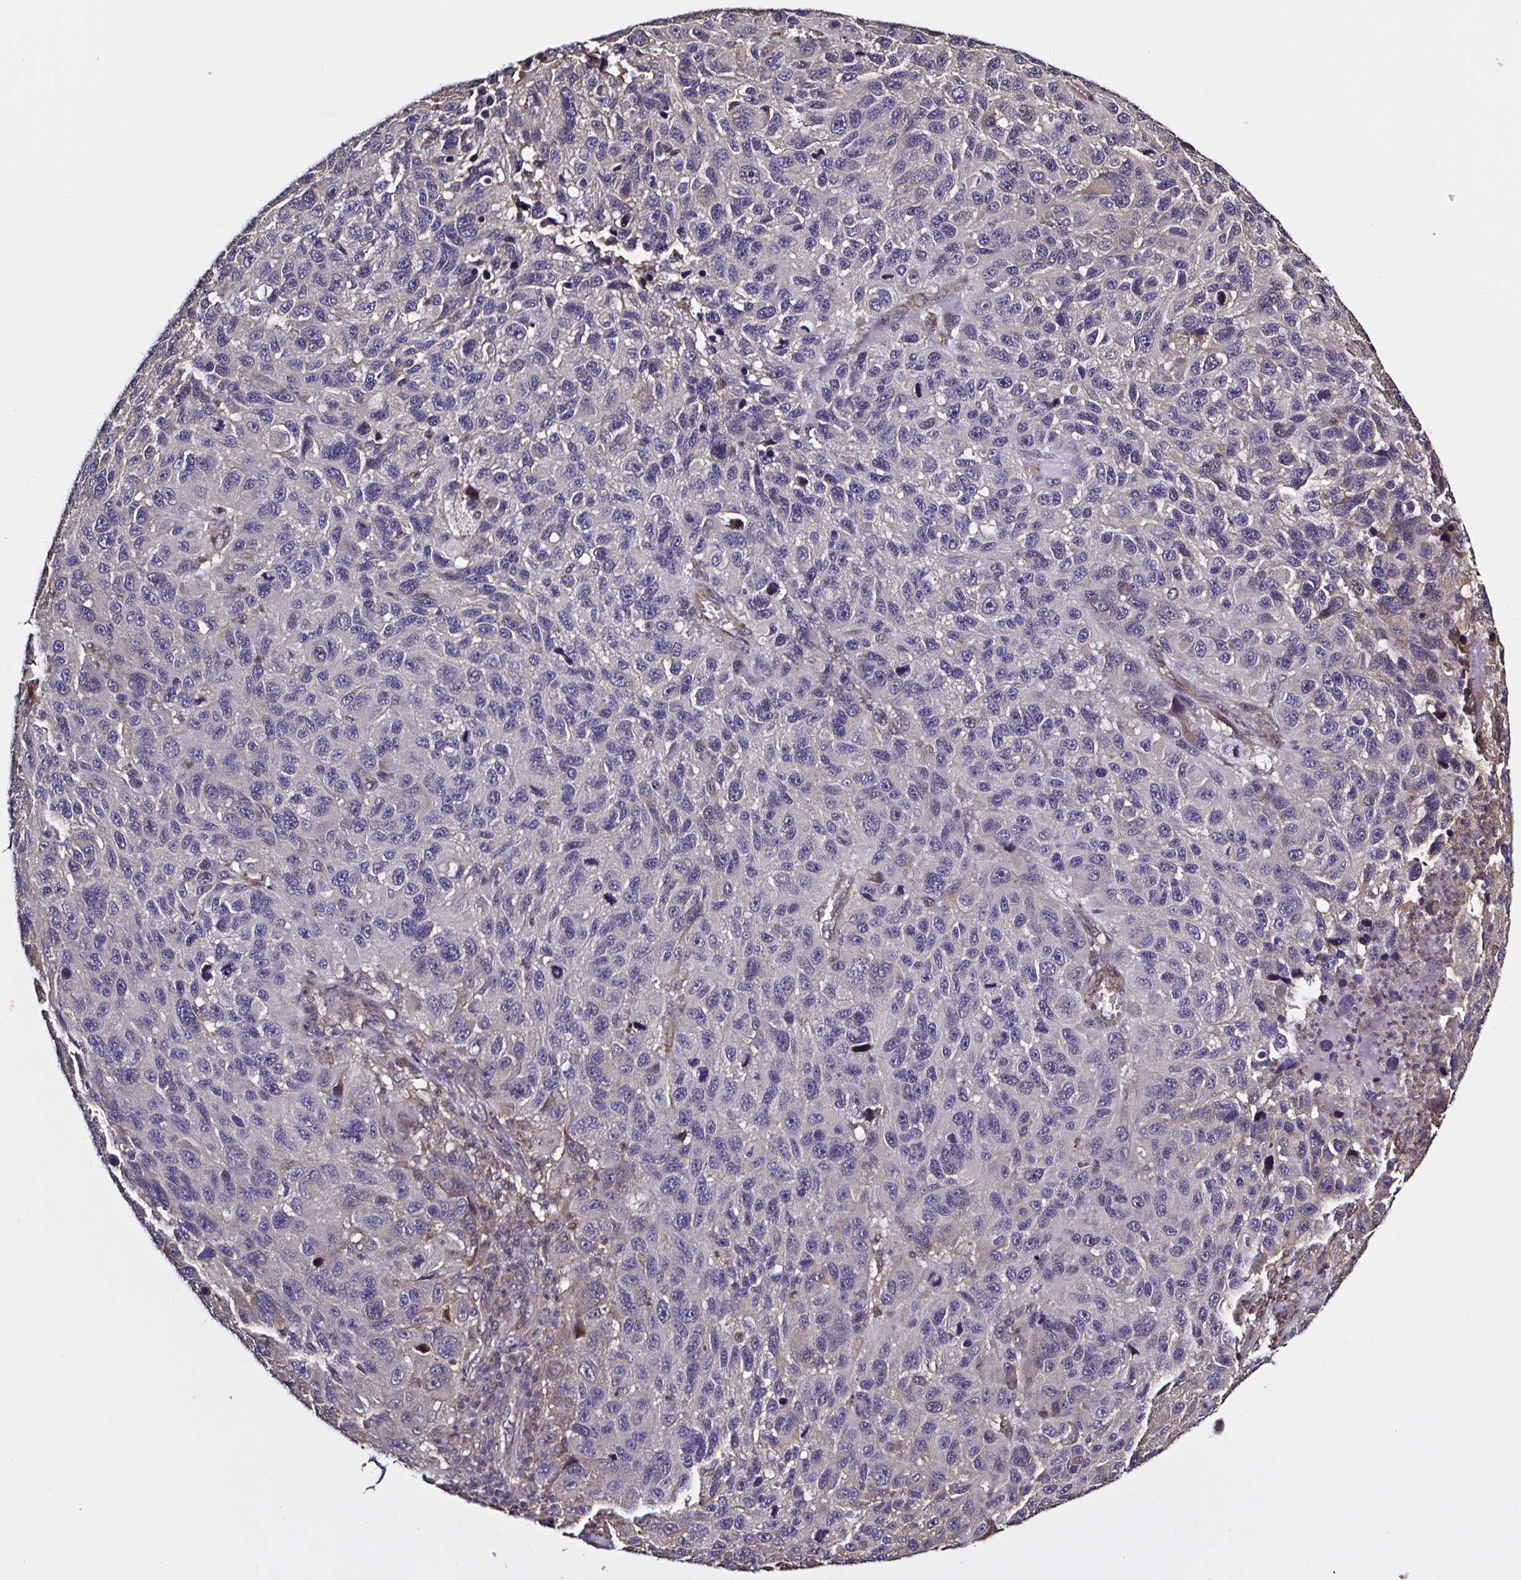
{"staining": {"intensity": "negative", "quantity": "none", "location": "none"}, "tissue": "melanoma", "cell_type": "Tumor cells", "image_type": "cancer", "snomed": [{"axis": "morphology", "description": "Malignant melanoma, NOS"}, {"axis": "topography", "description": "Skin"}], "caption": "Human malignant melanoma stained for a protein using IHC displays no expression in tumor cells.", "gene": "ZNF200", "patient": {"sex": "male", "age": 53}}